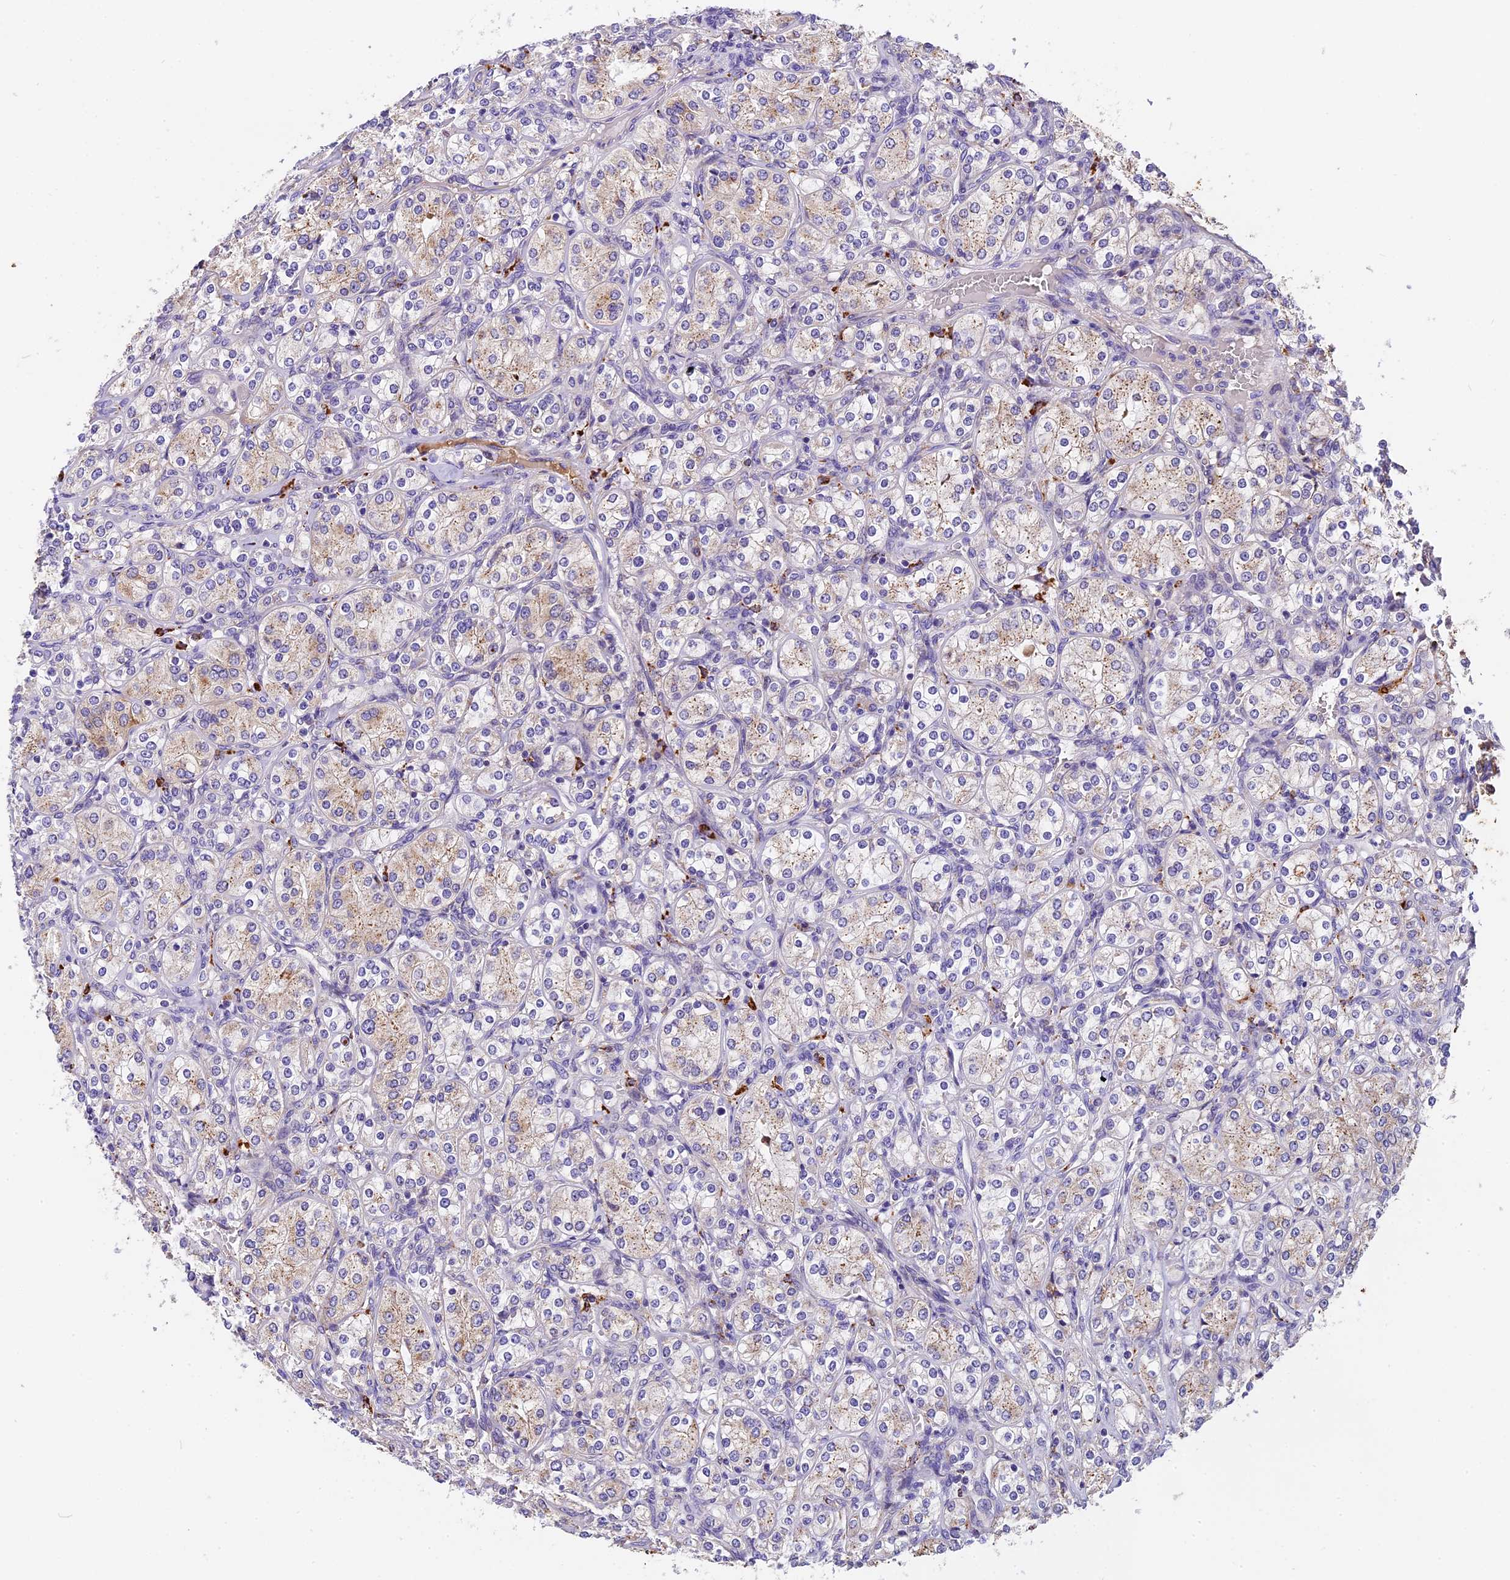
{"staining": {"intensity": "moderate", "quantity": "25%-75%", "location": "cytoplasmic/membranous"}, "tissue": "renal cancer", "cell_type": "Tumor cells", "image_type": "cancer", "snomed": [{"axis": "morphology", "description": "Adenocarcinoma, NOS"}, {"axis": "topography", "description": "Kidney"}], "caption": "DAB (3,3'-diaminobenzidine) immunohistochemical staining of renal cancer (adenocarcinoma) exhibits moderate cytoplasmic/membranous protein expression in approximately 25%-75% of tumor cells. (Brightfield microscopy of DAB IHC at high magnification).", "gene": "COPE", "patient": {"sex": "male", "age": 77}}